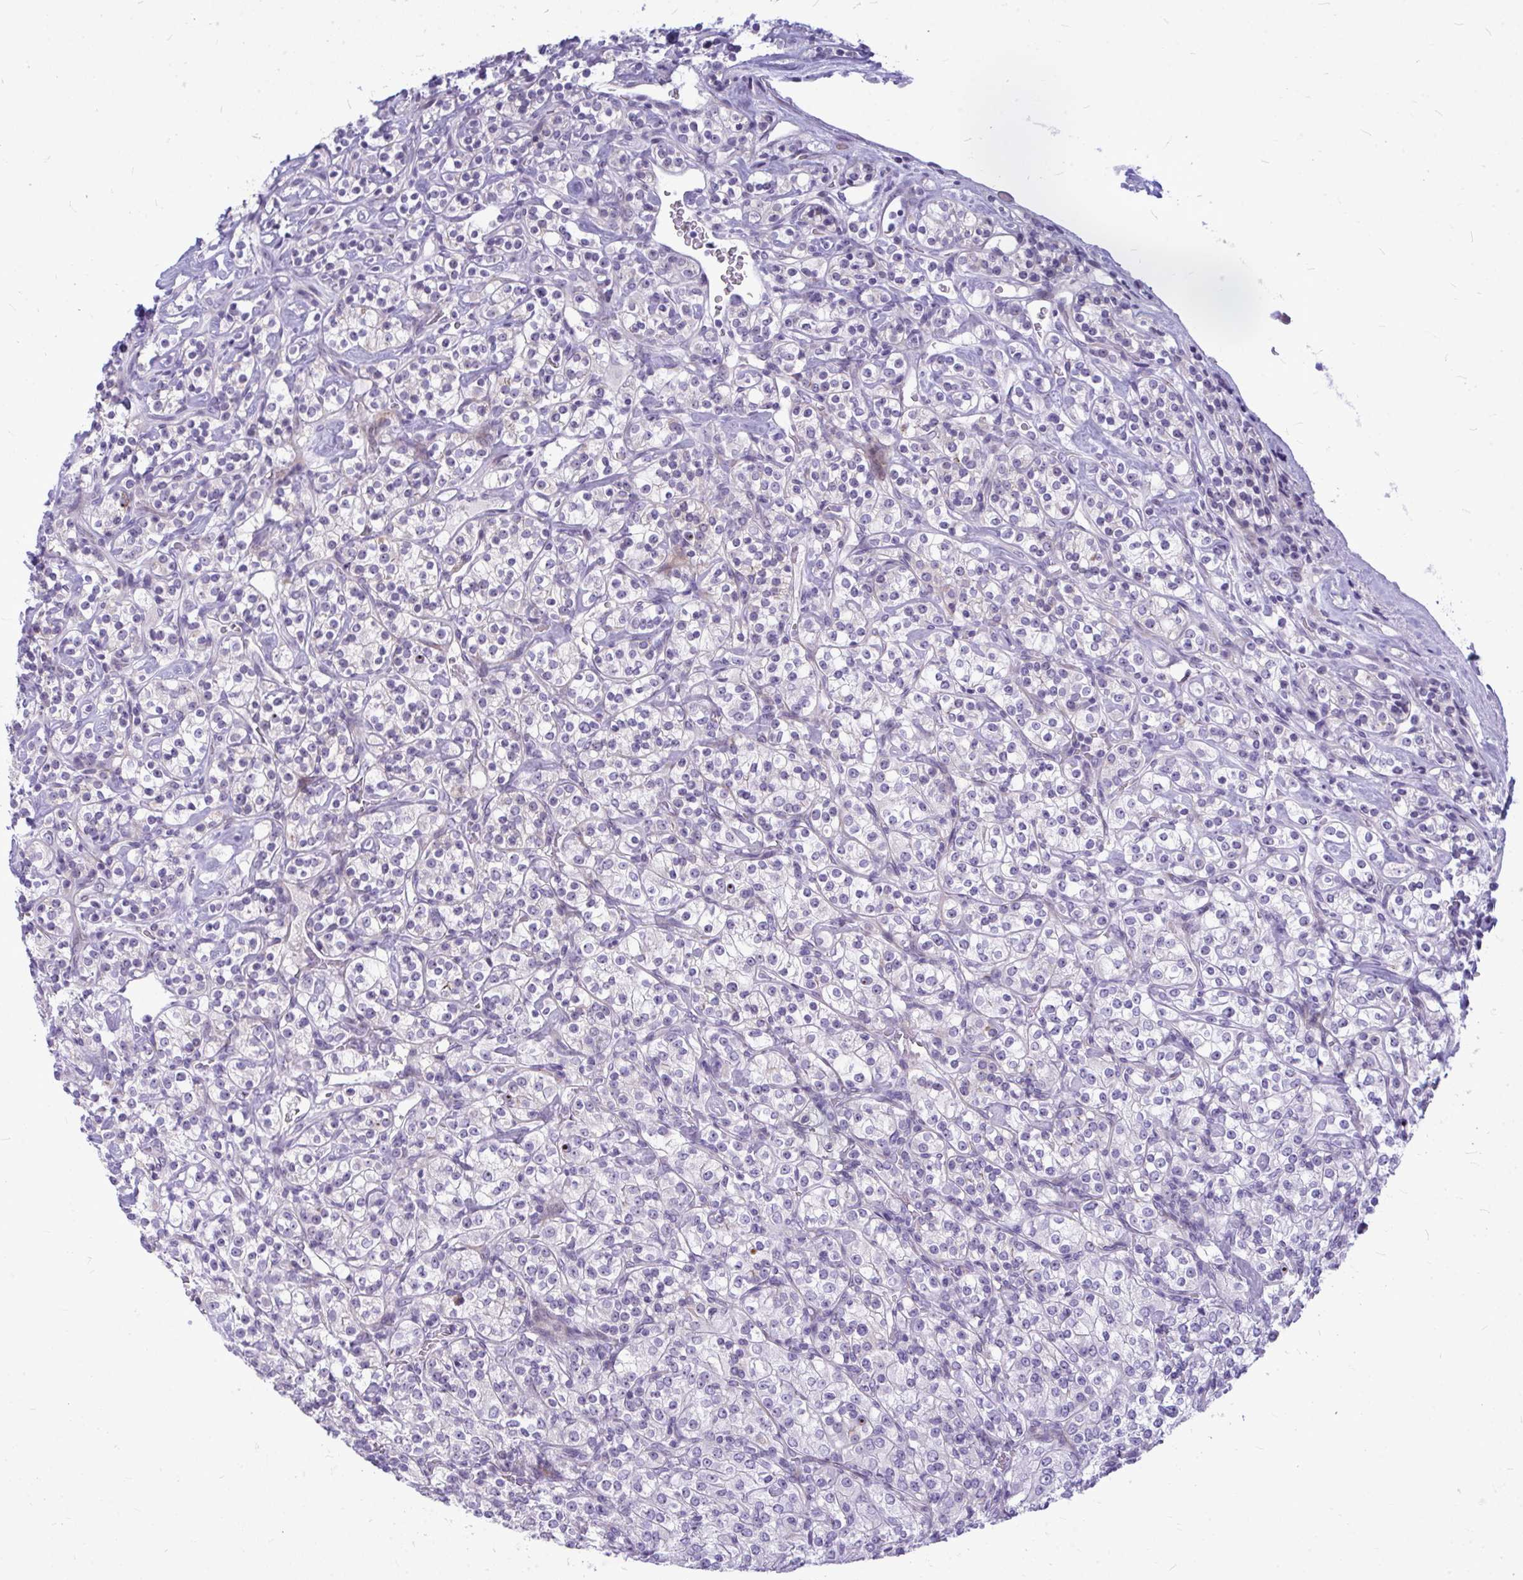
{"staining": {"intensity": "negative", "quantity": "none", "location": "none"}, "tissue": "renal cancer", "cell_type": "Tumor cells", "image_type": "cancer", "snomed": [{"axis": "morphology", "description": "Adenocarcinoma, NOS"}, {"axis": "topography", "description": "Kidney"}], "caption": "IHC histopathology image of human renal cancer (adenocarcinoma) stained for a protein (brown), which shows no positivity in tumor cells.", "gene": "ZSCAN25", "patient": {"sex": "male", "age": 77}}